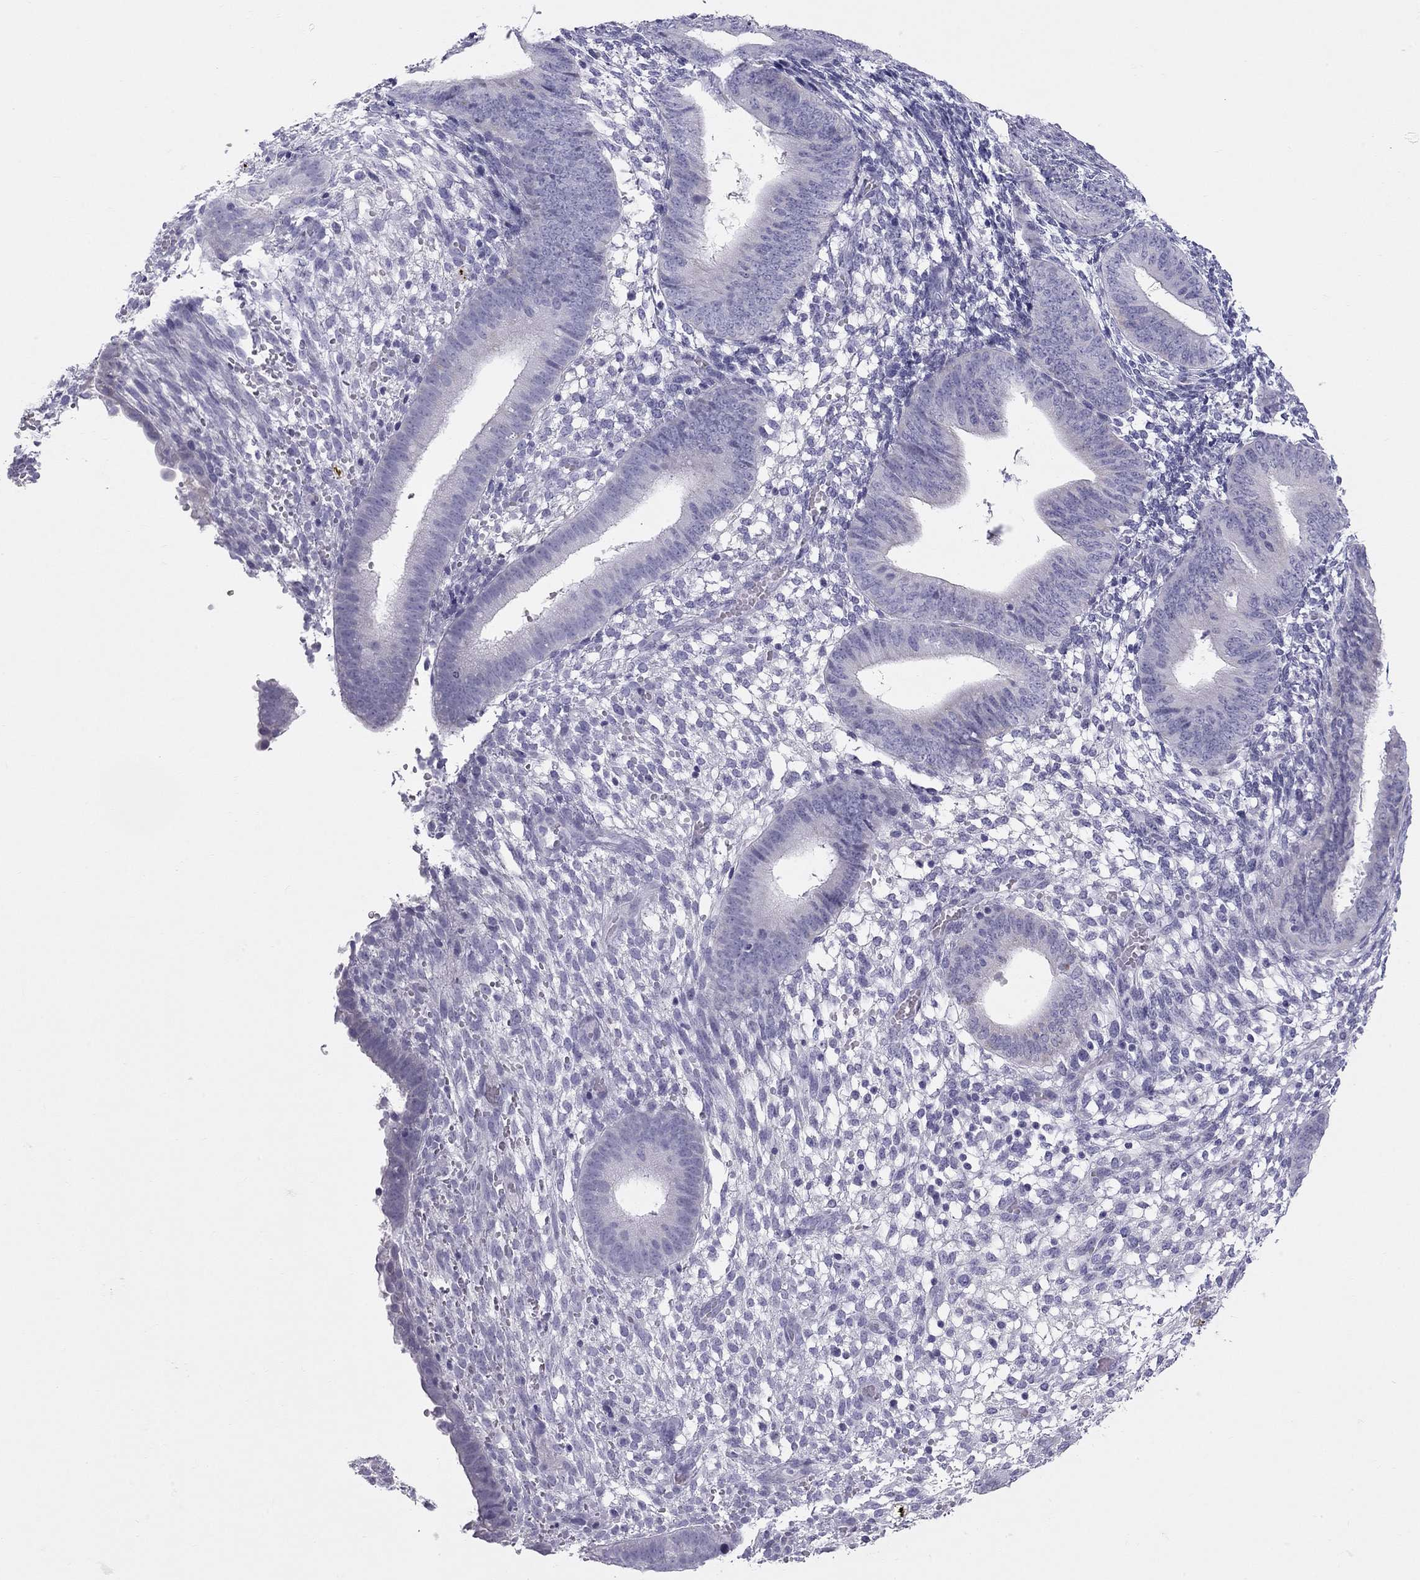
{"staining": {"intensity": "negative", "quantity": "none", "location": "none"}, "tissue": "endometrium", "cell_type": "Cells in endometrial stroma", "image_type": "normal", "snomed": [{"axis": "morphology", "description": "Normal tissue, NOS"}, {"axis": "topography", "description": "Endometrium"}], "caption": "Human endometrium stained for a protein using immunohistochemistry displays no positivity in cells in endometrial stroma.", "gene": "TRPM3", "patient": {"sex": "female", "age": 39}}